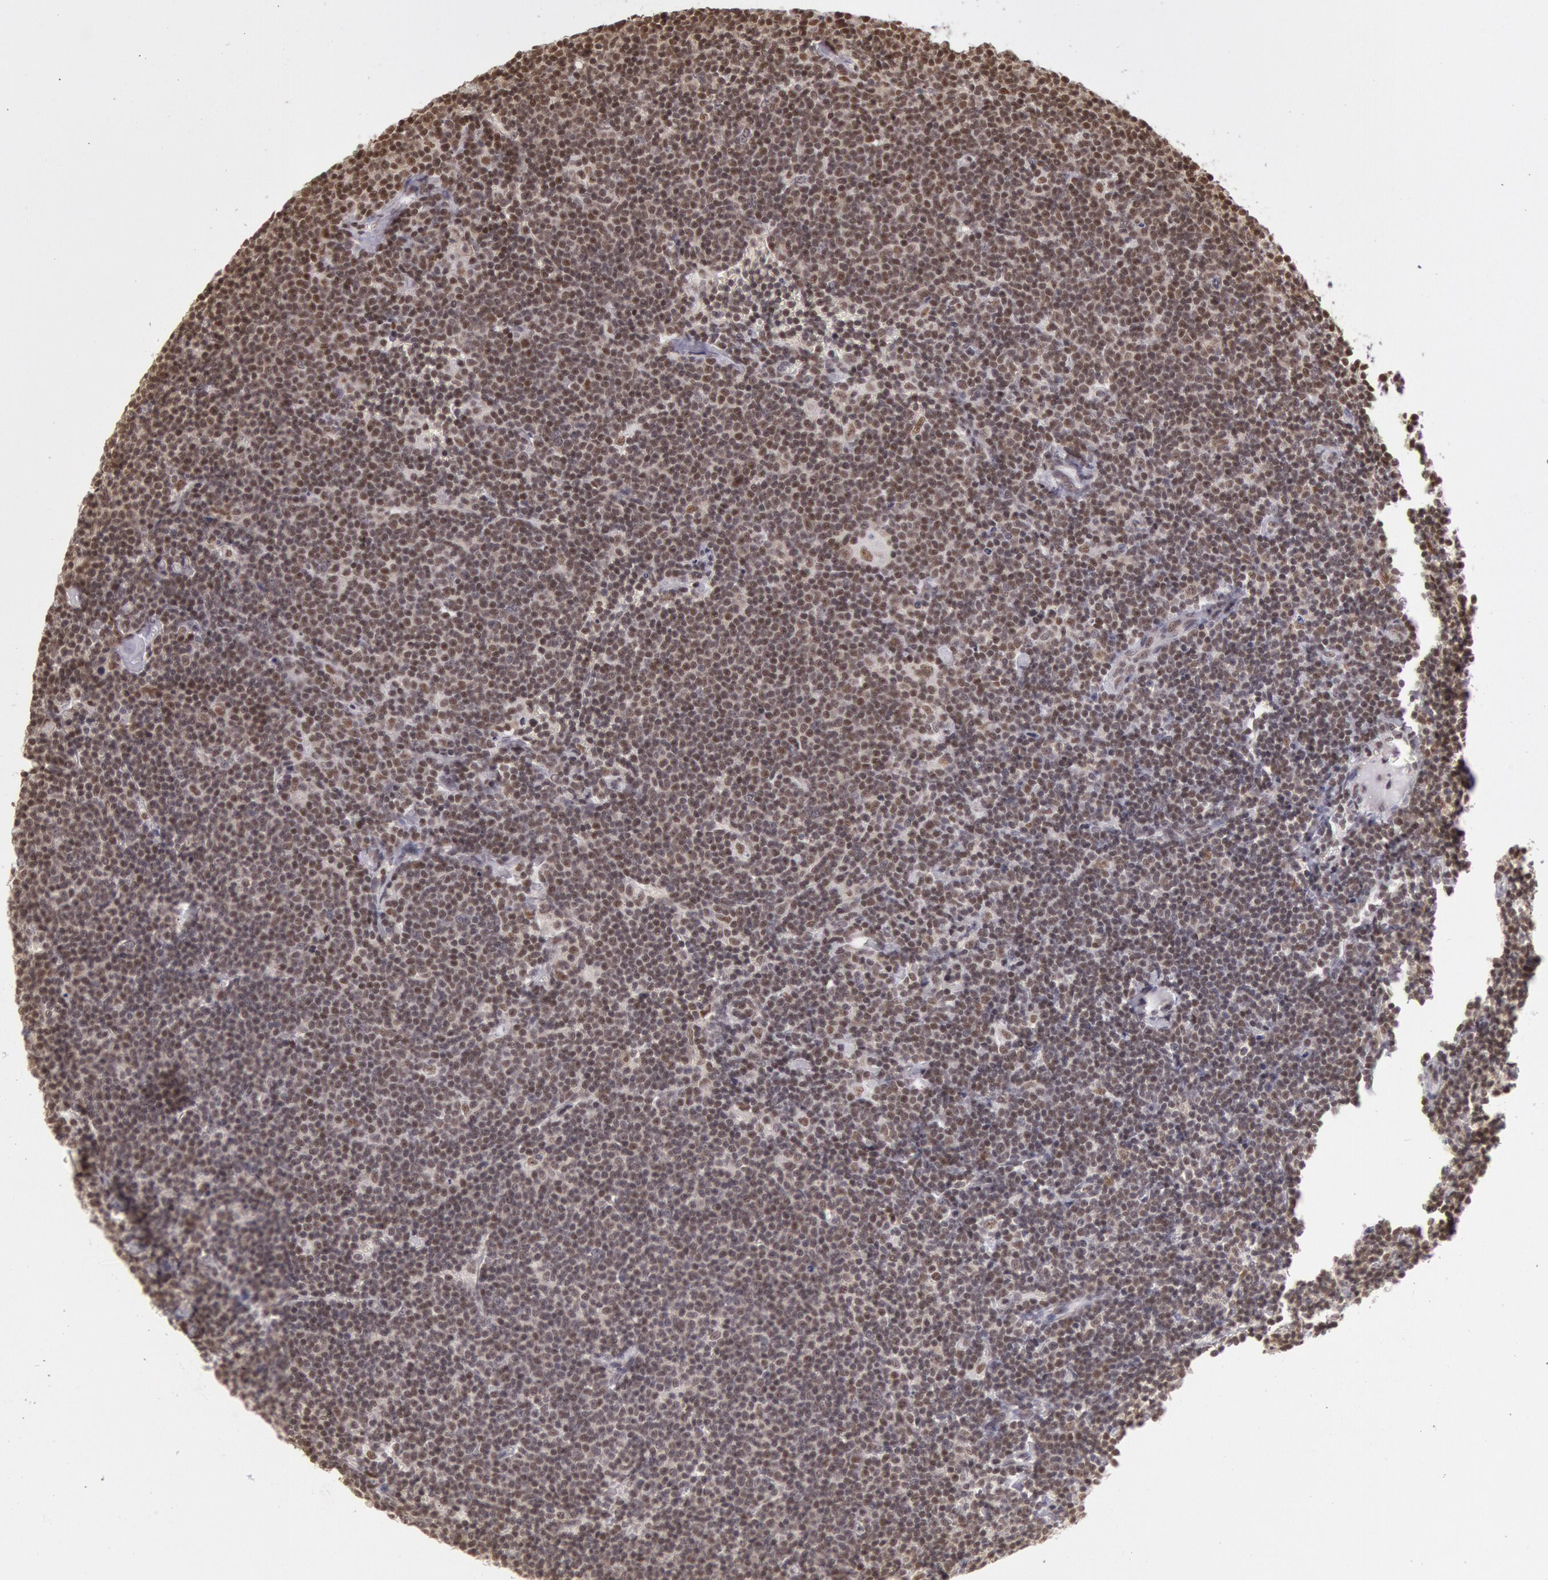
{"staining": {"intensity": "strong", "quantity": ">75%", "location": "nuclear"}, "tissue": "lymphoma", "cell_type": "Tumor cells", "image_type": "cancer", "snomed": [{"axis": "morphology", "description": "Malignant lymphoma, non-Hodgkin's type, Low grade"}, {"axis": "topography", "description": "Lymph node"}], "caption": "Lymphoma stained for a protein demonstrates strong nuclear positivity in tumor cells.", "gene": "ESS2", "patient": {"sex": "male", "age": 65}}